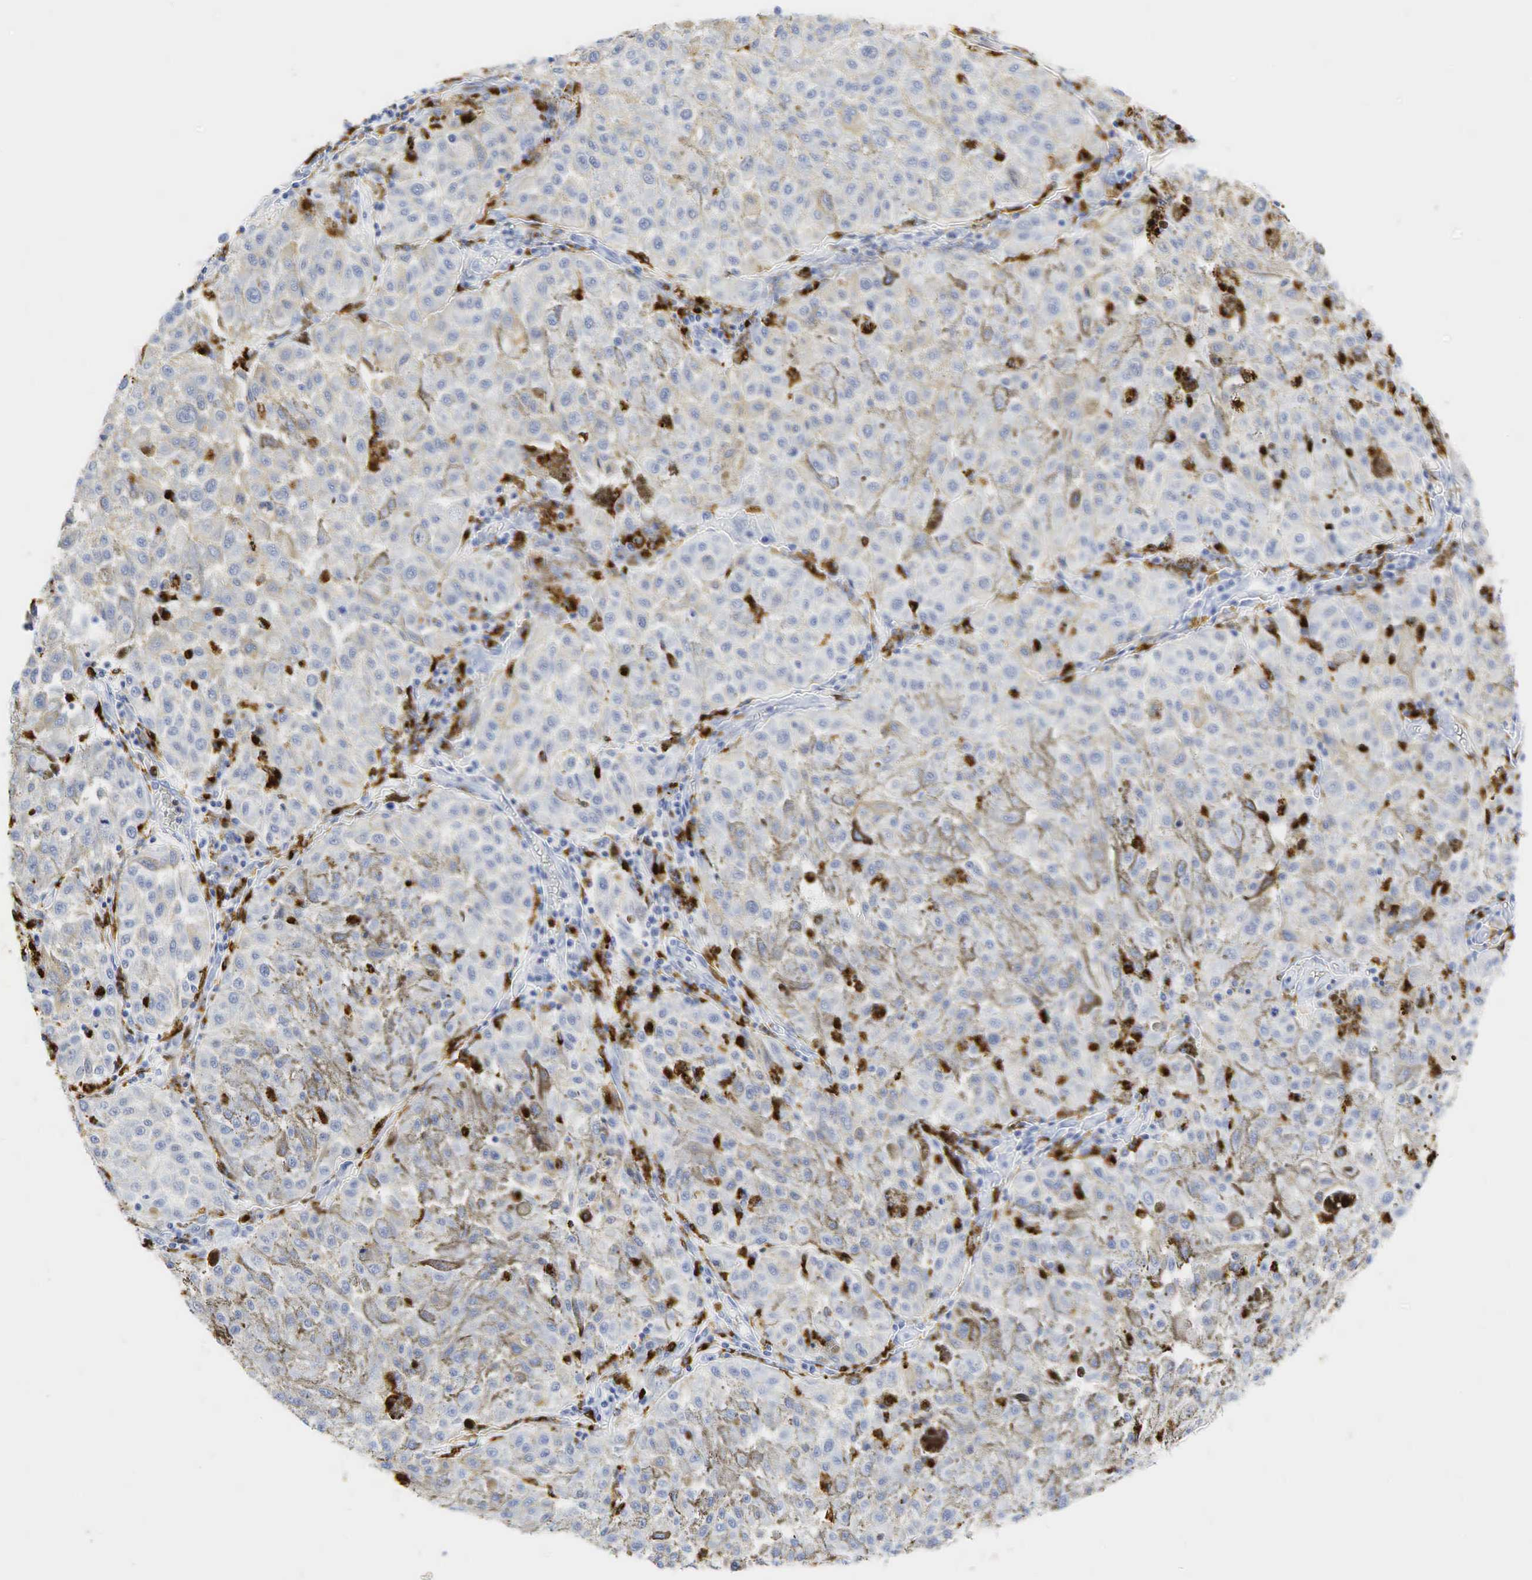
{"staining": {"intensity": "weak", "quantity": "25%-75%", "location": "cytoplasmic/membranous"}, "tissue": "melanoma", "cell_type": "Tumor cells", "image_type": "cancer", "snomed": [{"axis": "morphology", "description": "Malignant melanoma, NOS"}, {"axis": "topography", "description": "Skin"}], "caption": "Protein analysis of malignant melanoma tissue shows weak cytoplasmic/membranous expression in approximately 25%-75% of tumor cells.", "gene": "LYZ", "patient": {"sex": "female", "age": 64}}